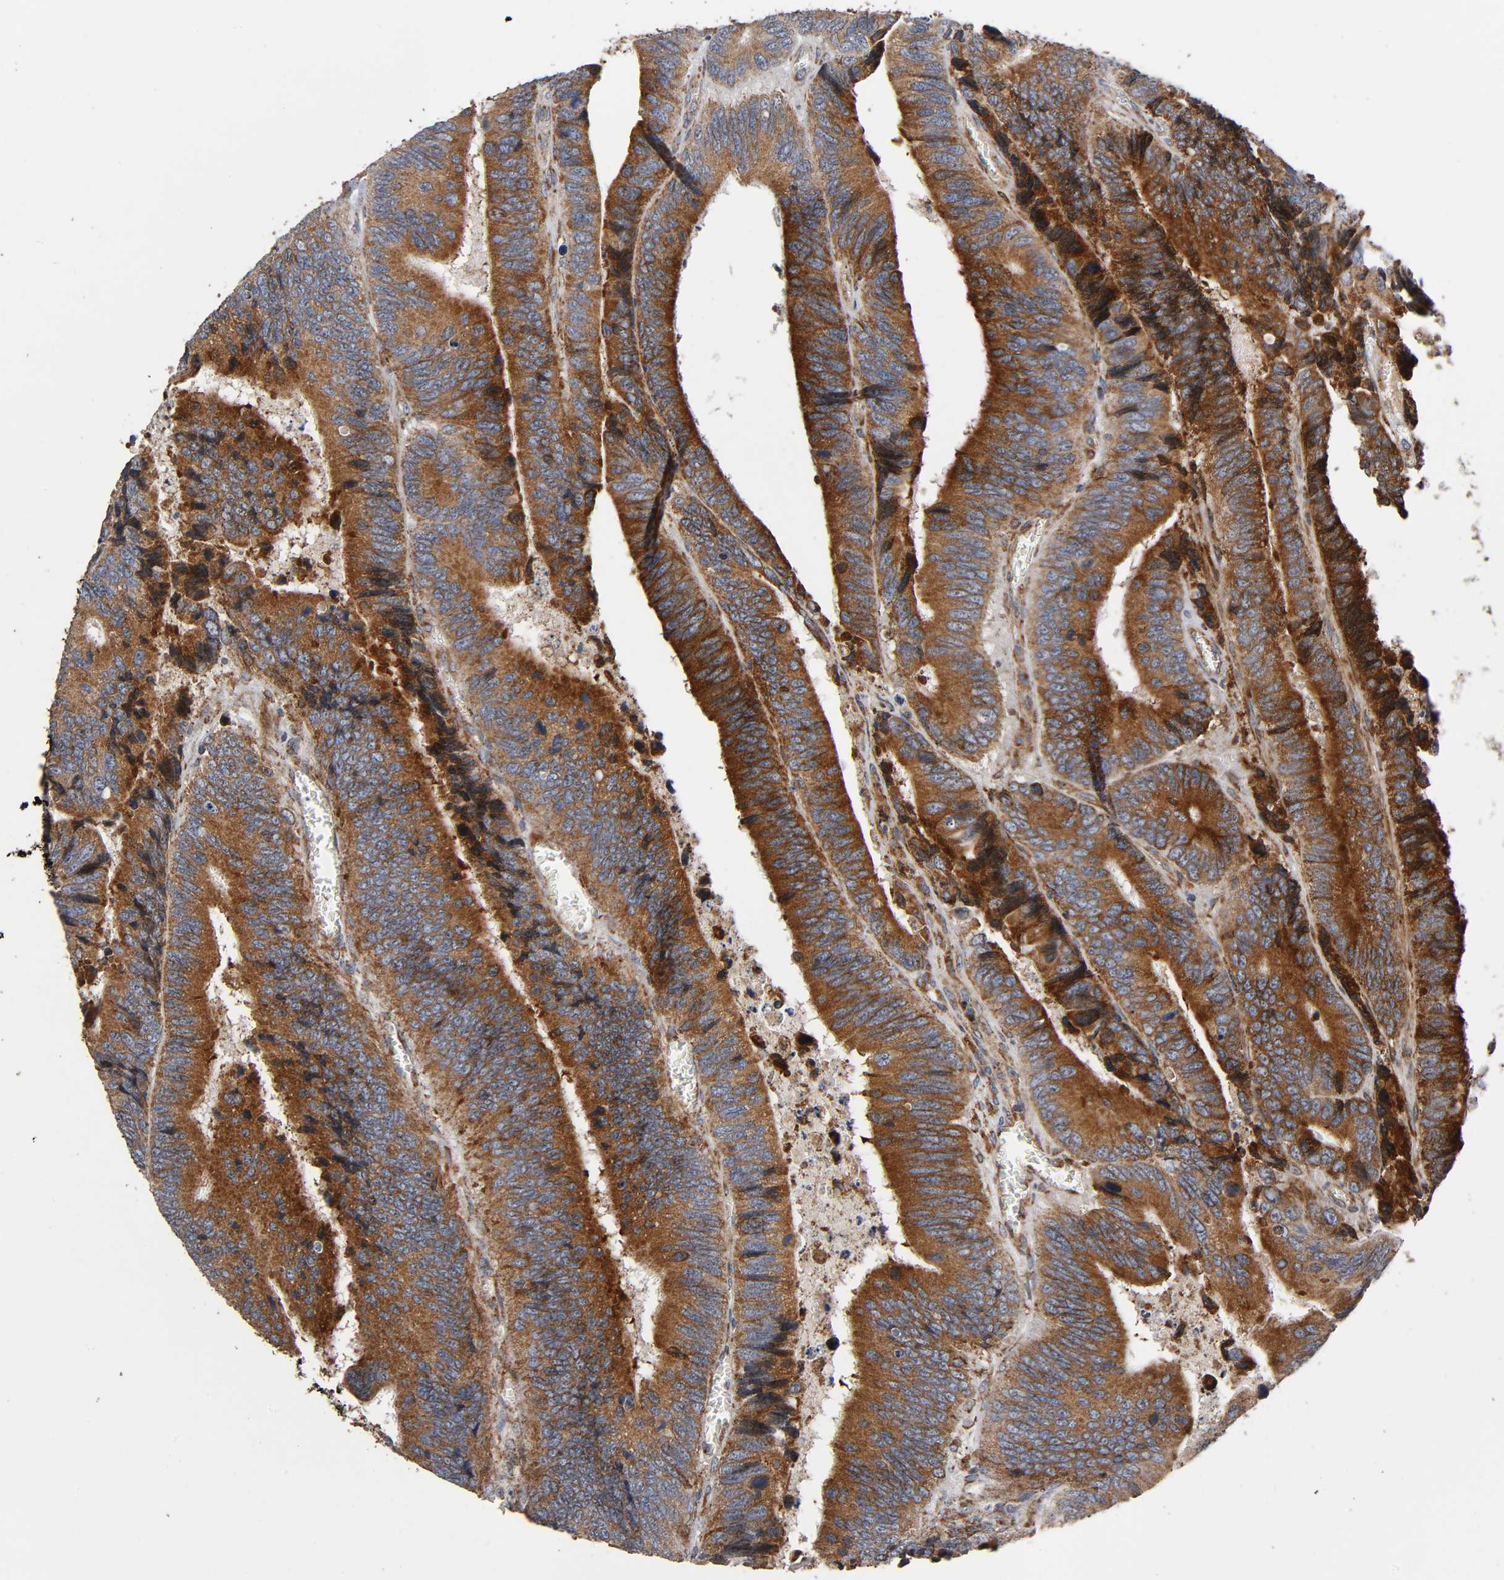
{"staining": {"intensity": "moderate", "quantity": ">75%", "location": "cytoplasmic/membranous"}, "tissue": "colorectal cancer", "cell_type": "Tumor cells", "image_type": "cancer", "snomed": [{"axis": "morphology", "description": "Adenocarcinoma, NOS"}, {"axis": "topography", "description": "Colon"}], "caption": "Tumor cells display medium levels of moderate cytoplasmic/membranous staining in about >75% of cells in human colorectal cancer.", "gene": "MAP3K1", "patient": {"sex": "male", "age": 72}}